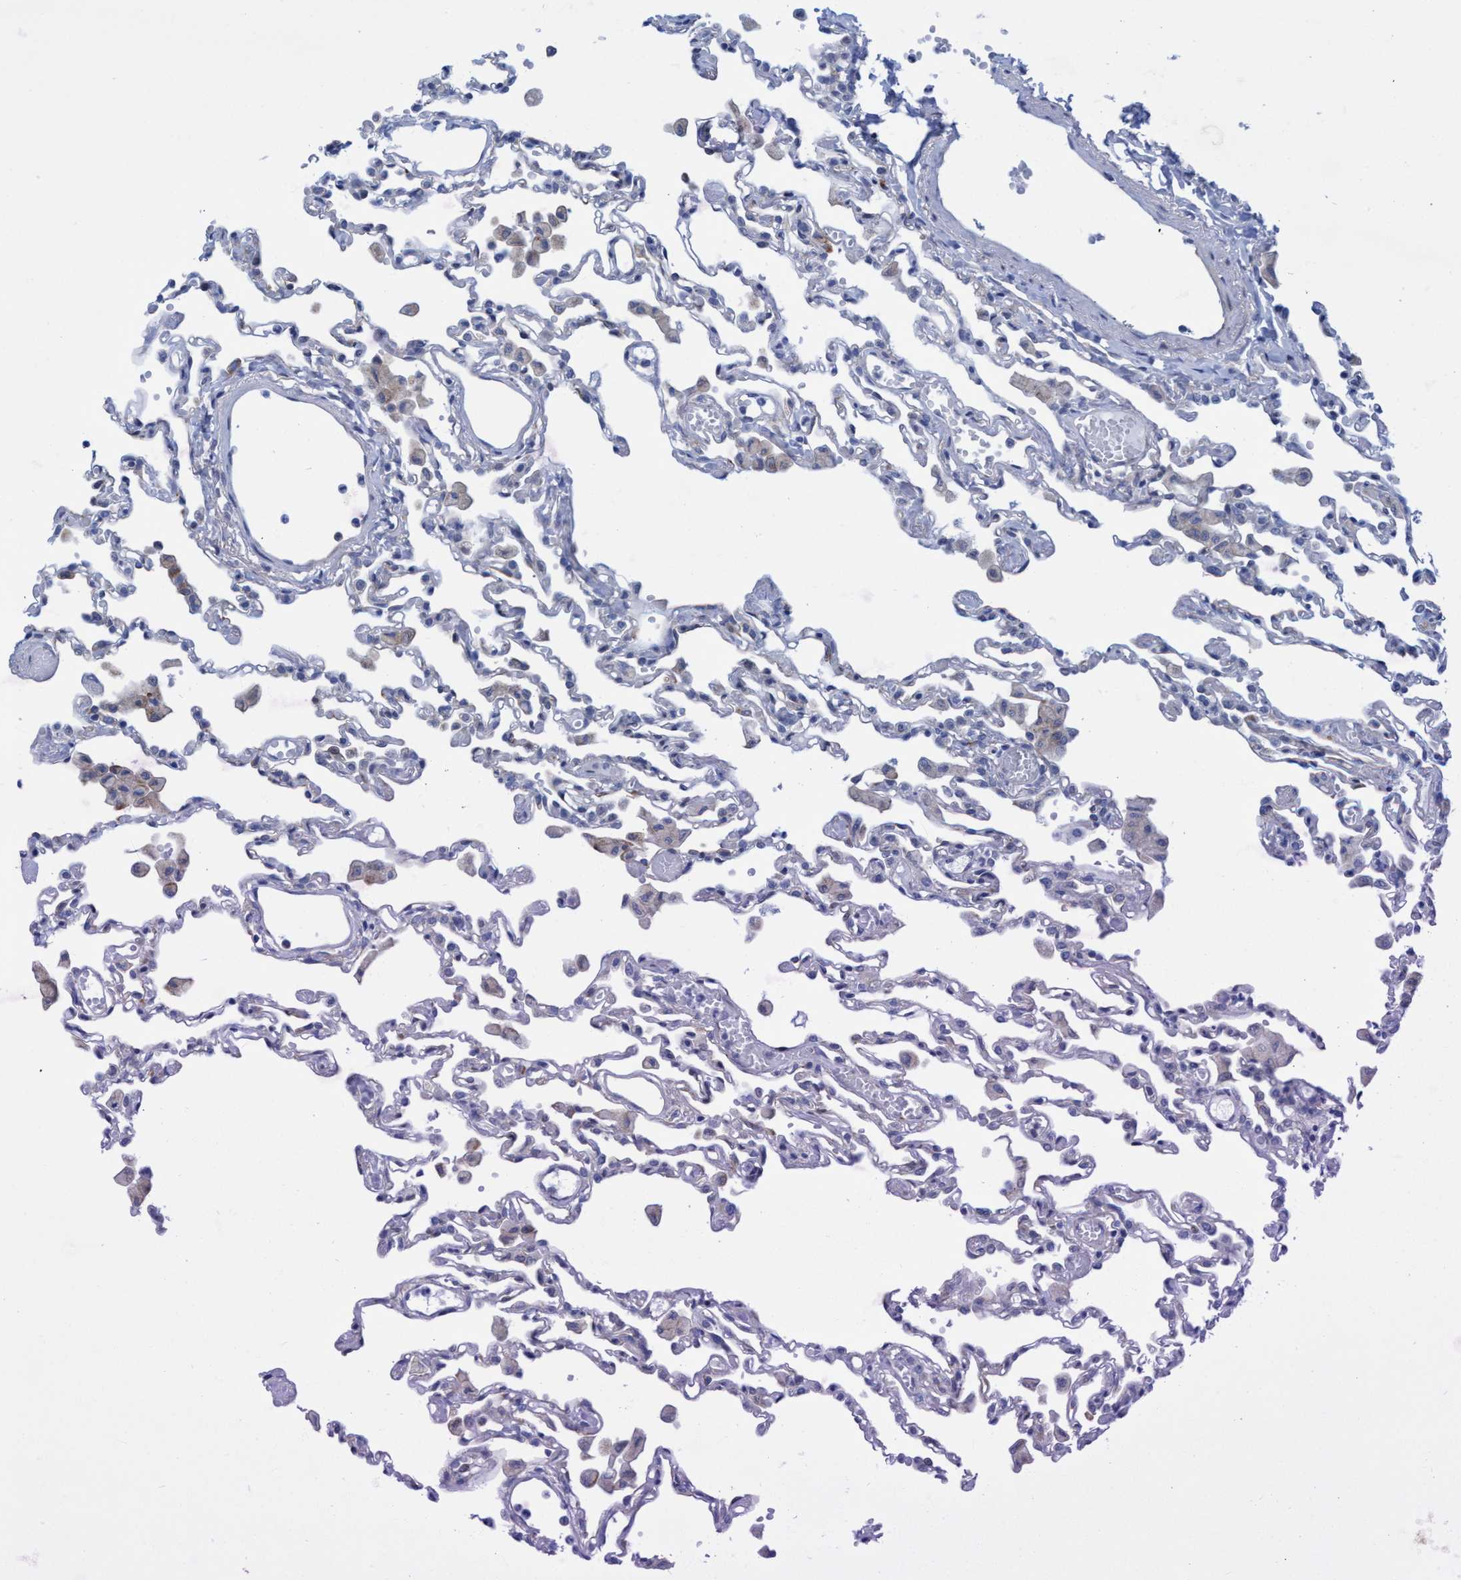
{"staining": {"intensity": "negative", "quantity": "none", "location": "none"}, "tissue": "lung", "cell_type": "Alveolar cells", "image_type": "normal", "snomed": [{"axis": "morphology", "description": "Normal tissue, NOS"}, {"axis": "topography", "description": "Bronchus"}, {"axis": "topography", "description": "Lung"}], "caption": "Human lung stained for a protein using IHC shows no staining in alveolar cells.", "gene": "R3HCC1", "patient": {"sex": "female", "age": 49}}